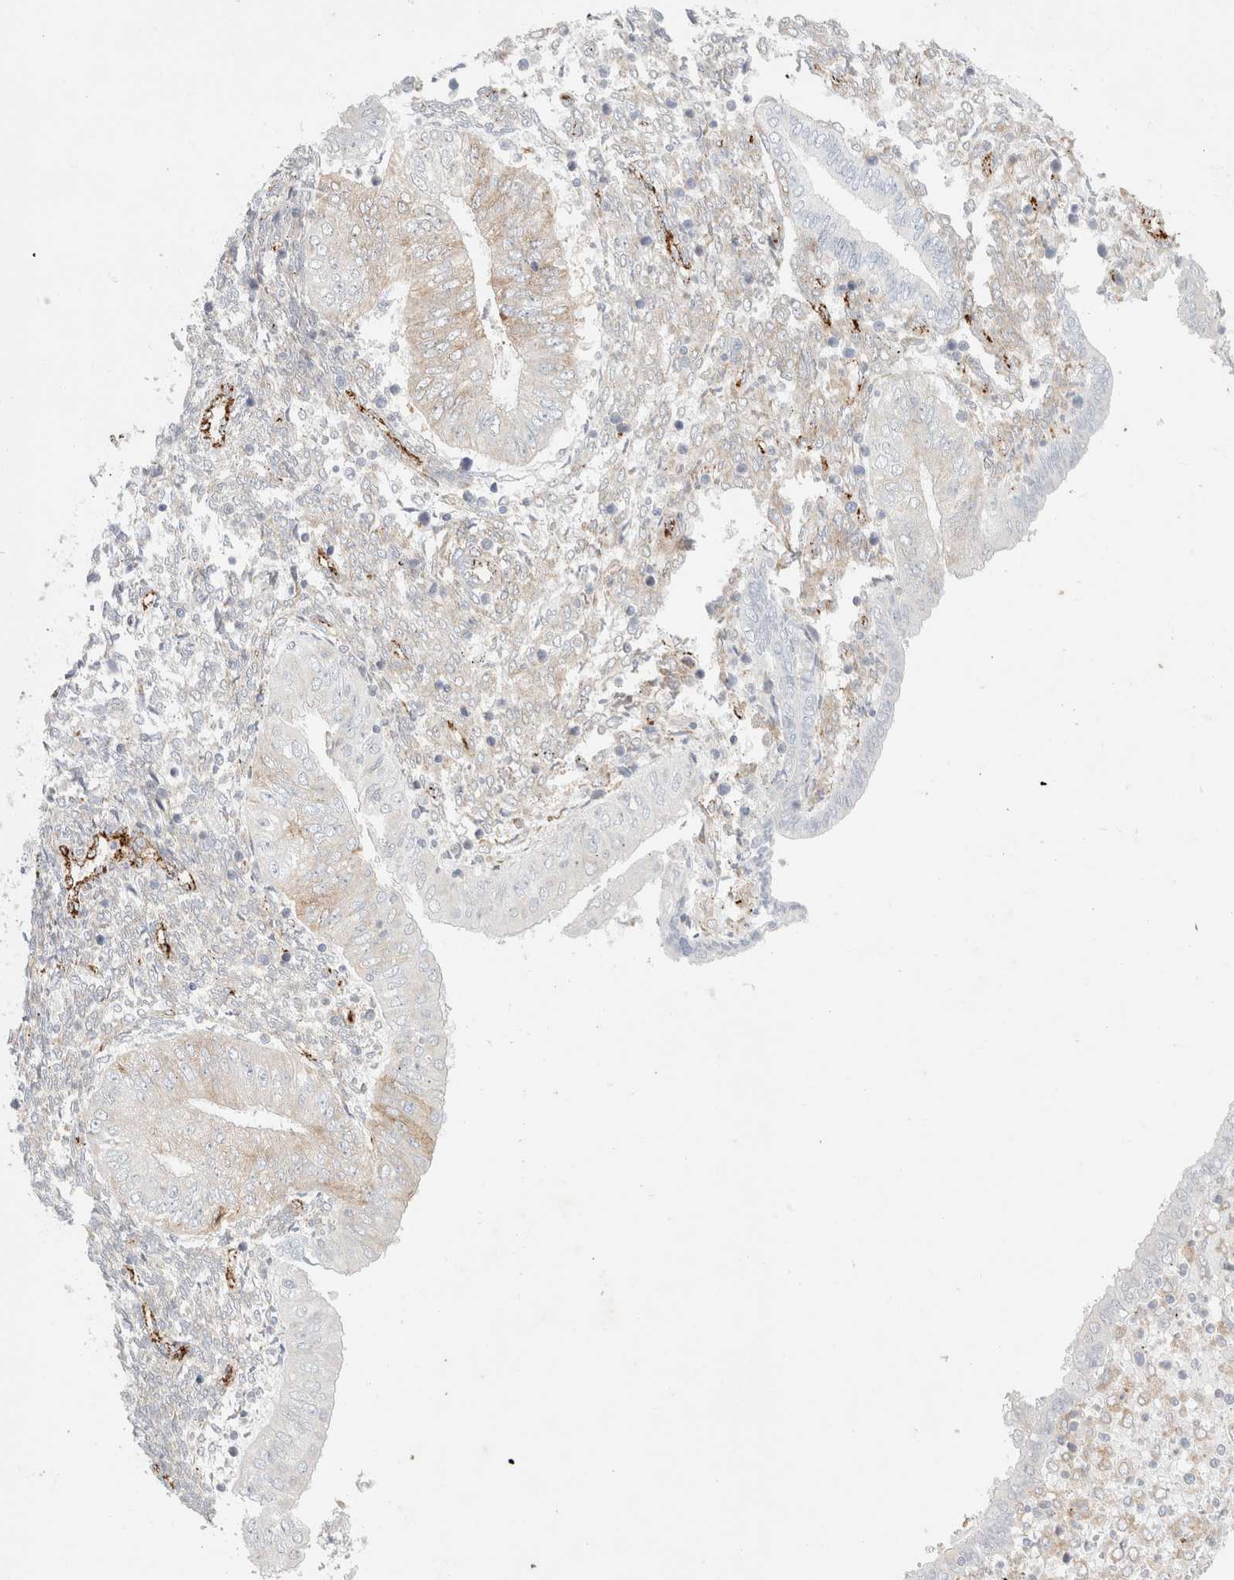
{"staining": {"intensity": "weak", "quantity": "<25%", "location": "cytoplasmic/membranous"}, "tissue": "endometrial cancer", "cell_type": "Tumor cells", "image_type": "cancer", "snomed": [{"axis": "morphology", "description": "Normal tissue, NOS"}, {"axis": "morphology", "description": "Adenocarcinoma, NOS"}, {"axis": "topography", "description": "Endometrium"}], "caption": "Tumor cells are negative for protein expression in human adenocarcinoma (endometrial).", "gene": "CNPY4", "patient": {"sex": "female", "age": 53}}